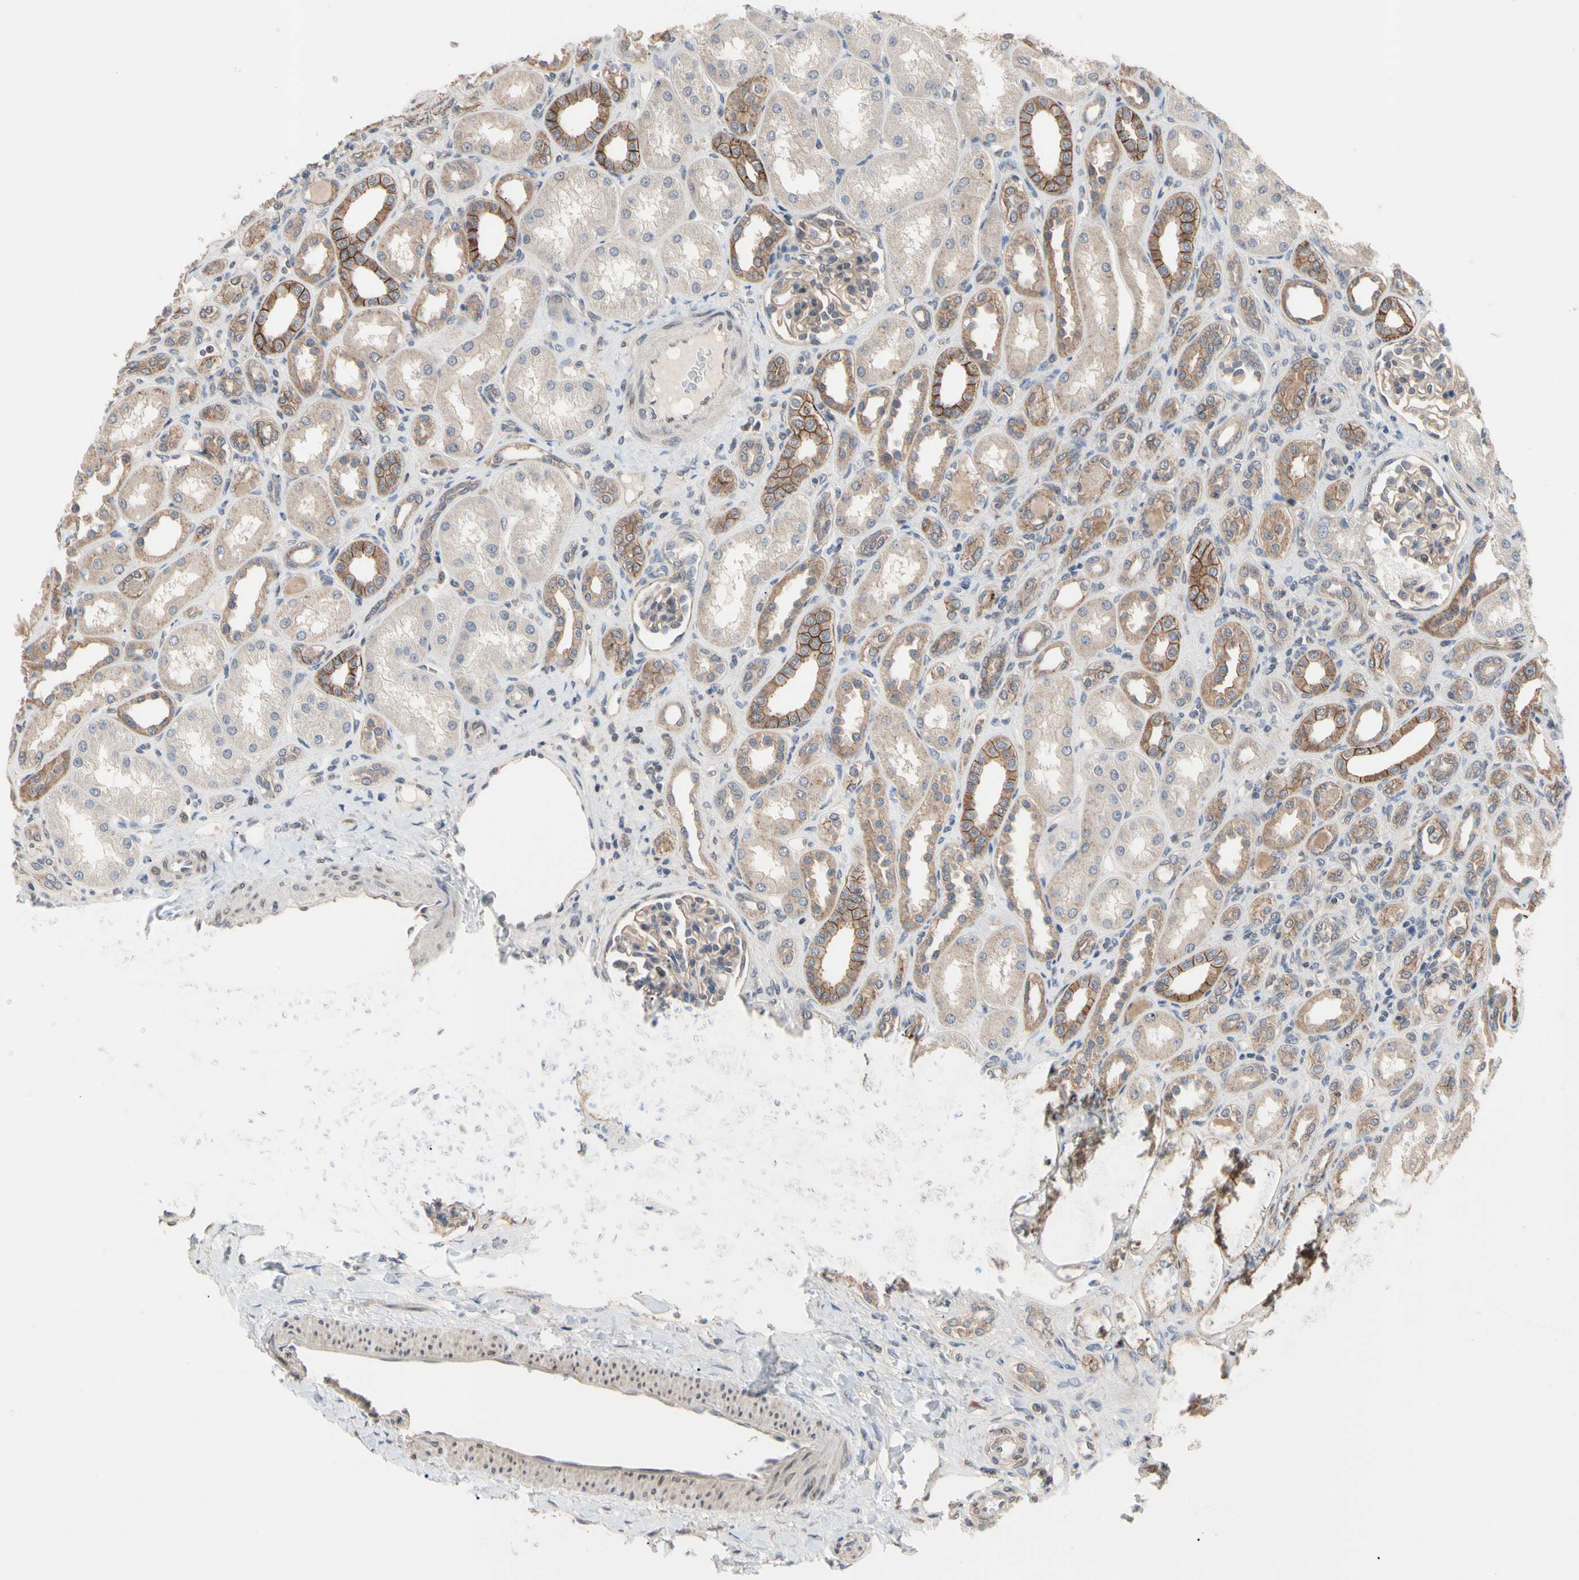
{"staining": {"intensity": "moderate", "quantity": ">75%", "location": "cytoplasmic/membranous"}, "tissue": "kidney", "cell_type": "Cells in glomeruli", "image_type": "normal", "snomed": [{"axis": "morphology", "description": "Normal tissue, NOS"}, {"axis": "topography", "description": "Kidney"}], "caption": "Immunohistochemistry (IHC) histopathology image of benign human kidney stained for a protein (brown), which reveals medium levels of moderate cytoplasmic/membranous expression in about >75% of cells in glomeruli.", "gene": "DPP8", "patient": {"sex": "male", "age": 7}}